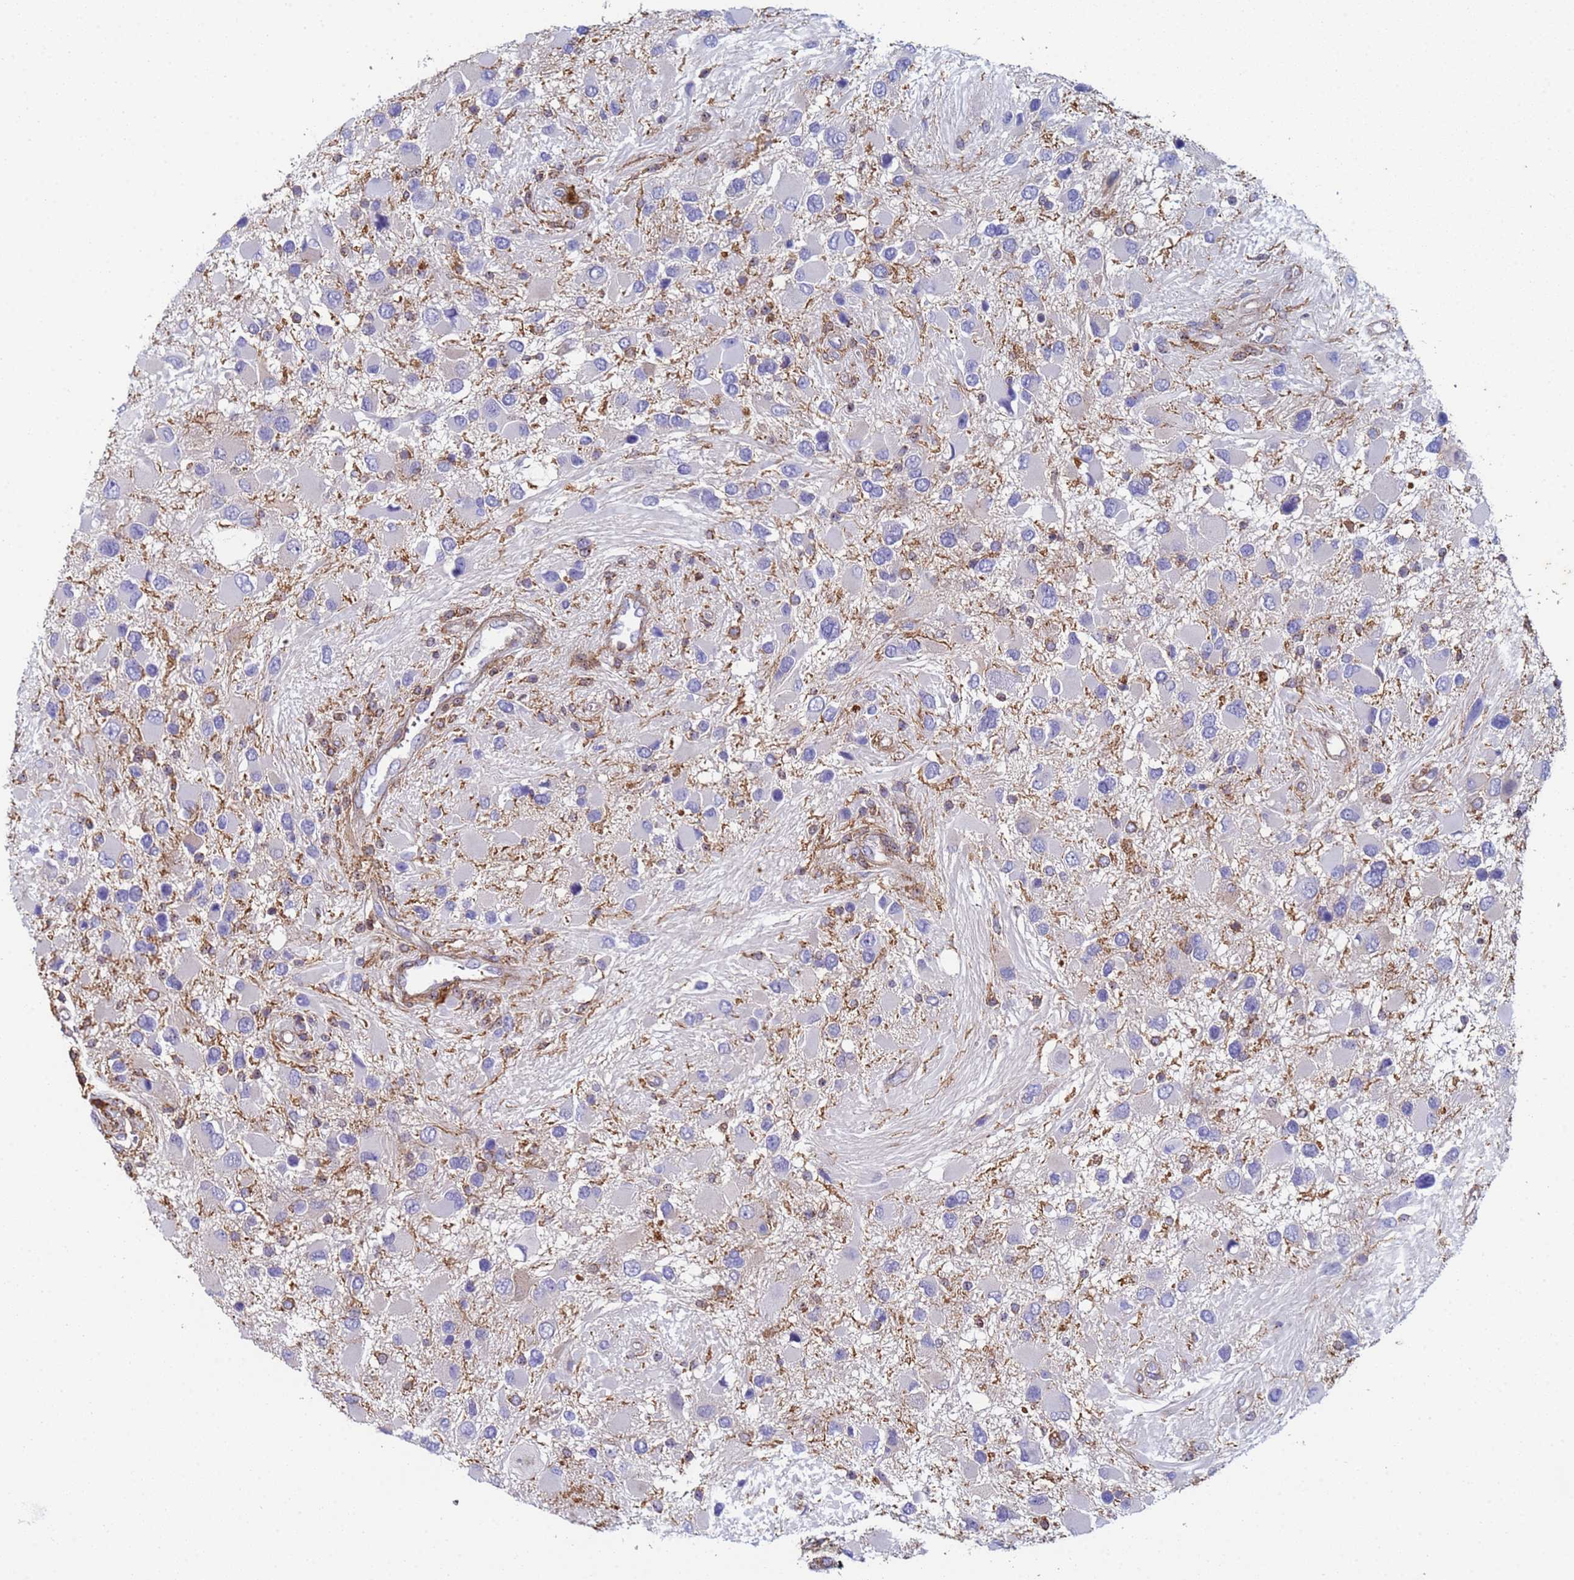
{"staining": {"intensity": "negative", "quantity": "none", "location": "none"}, "tissue": "glioma", "cell_type": "Tumor cells", "image_type": "cancer", "snomed": [{"axis": "morphology", "description": "Glioma, malignant, High grade"}, {"axis": "topography", "description": "Brain"}], "caption": "A photomicrograph of malignant high-grade glioma stained for a protein reveals no brown staining in tumor cells. (DAB immunohistochemistry, high magnification).", "gene": "ZNG1B", "patient": {"sex": "male", "age": 53}}